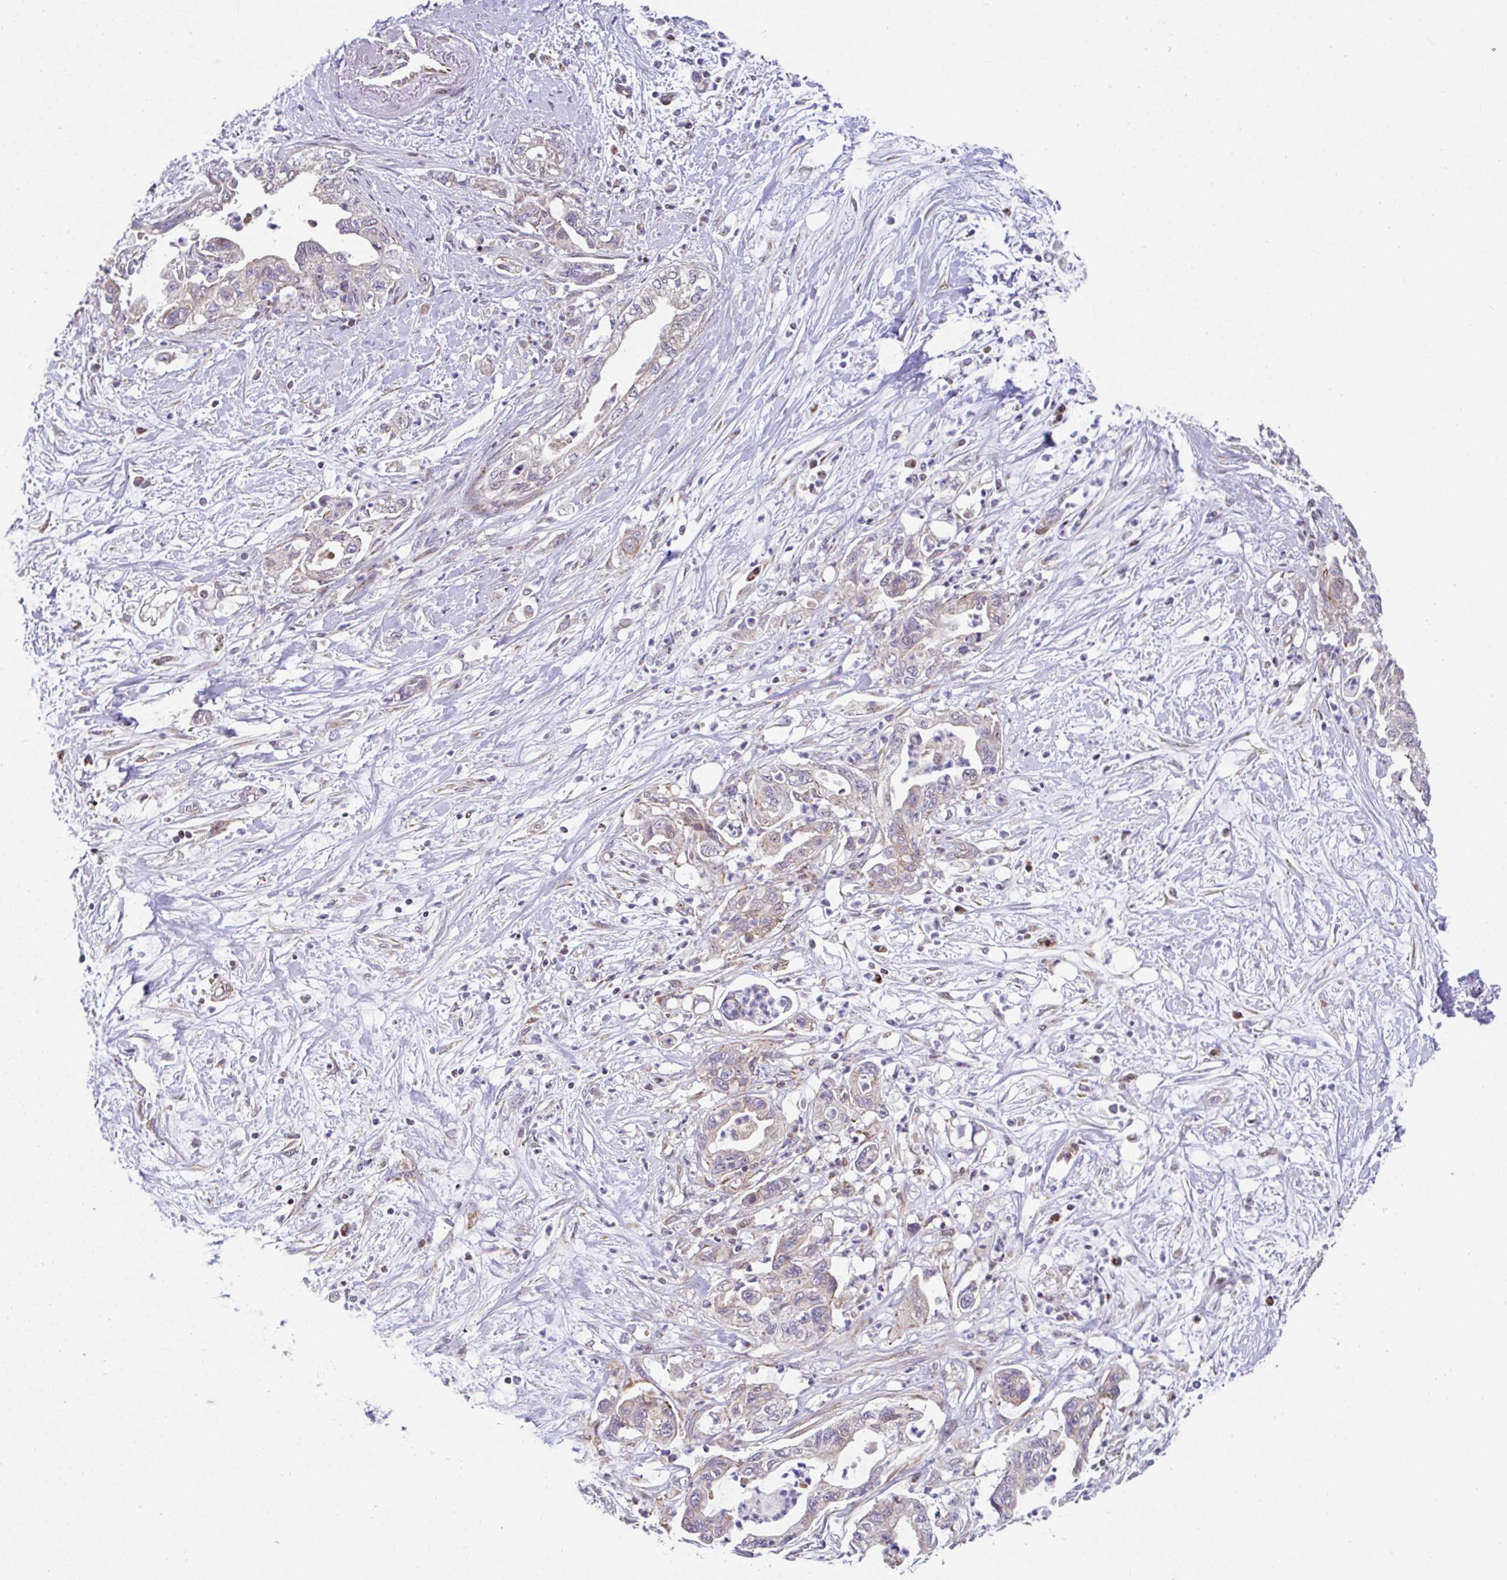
{"staining": {"intensity": "weak", "quantity": "25%-75%", "location": "cytoplasmic/membranous"}, "tissue": "pancreatic cancer", "cell_type": "Tumor cells", "image_type": "cancer", "snomed": [{"axis": "morphology", "description": "Adenocarcinoma, NOS"}, {"axis": "topography", "description": "Pancreas"}], "caption": "Brown immunohistochemical staining in human adenocarcinoma (pancreatic) exhibits weak cytoplasmic/membranous expression in about 25%-75% of tumor cells. (IHC, brightfield microscopy, high magnification).", "gene": "FIGNL1", "patient": {"sex": "female", "age": 73}}